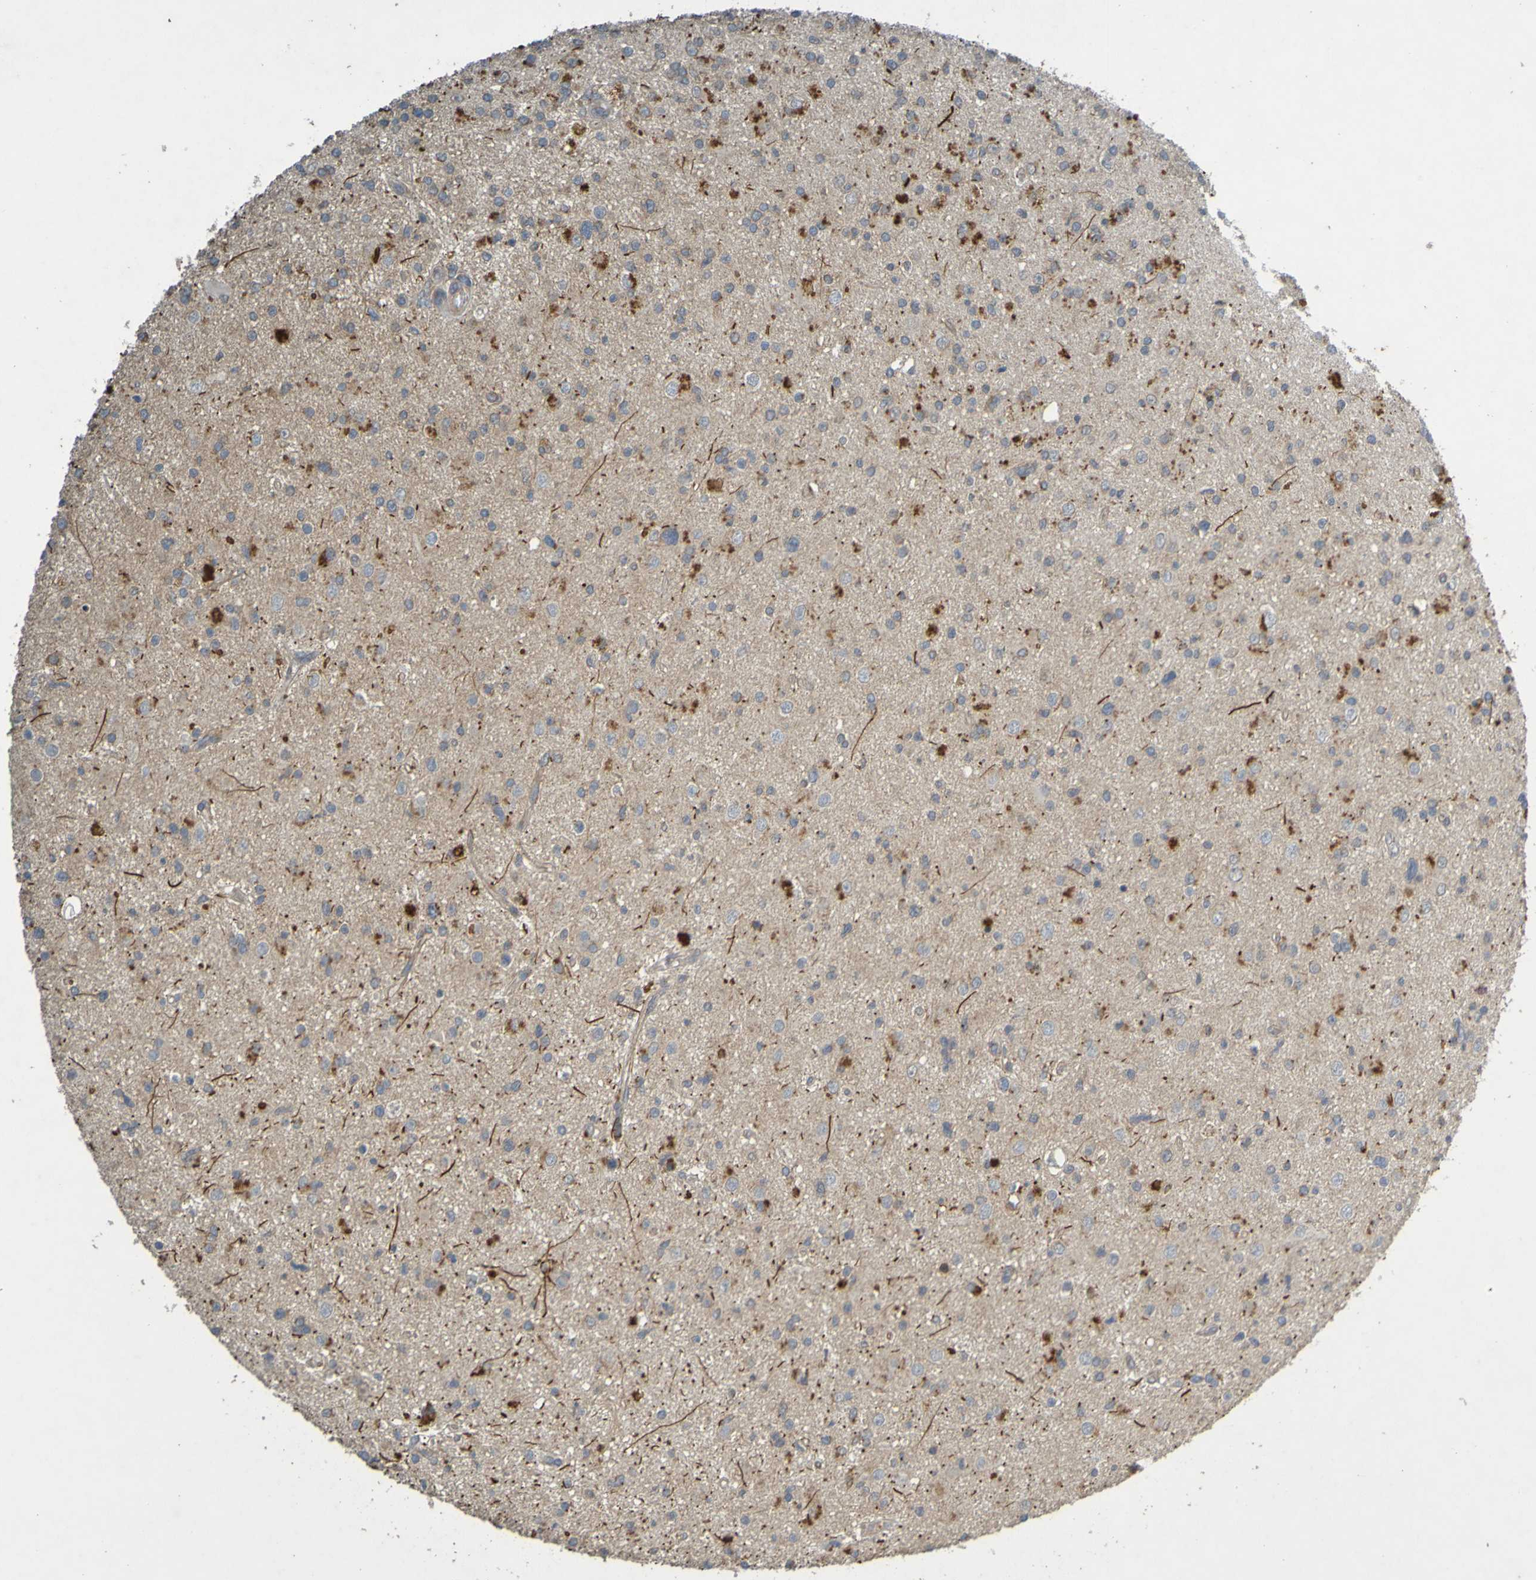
{"staining": {"intensity": "weak", "quantity": "25%-75%", "location": "cytoplasmic/membranous"}, "tissue": "glioma", "cell_type": "Tumor cells", "image_type": "cancer", "snomed": [{"axis": "morphology", "description": "Glioma, malignant, High grade"}, {"axis": "topography", "description": "Brain"}], "caption": "An immunohistochemistry image of neoplastic tissue is shown. Protein staining in brown shows weak cytoplasmic/membranous positivity in glioma within tumor cells.", "gene": "B3GAT2", "patient": {"sex": "male", "age": 33}}